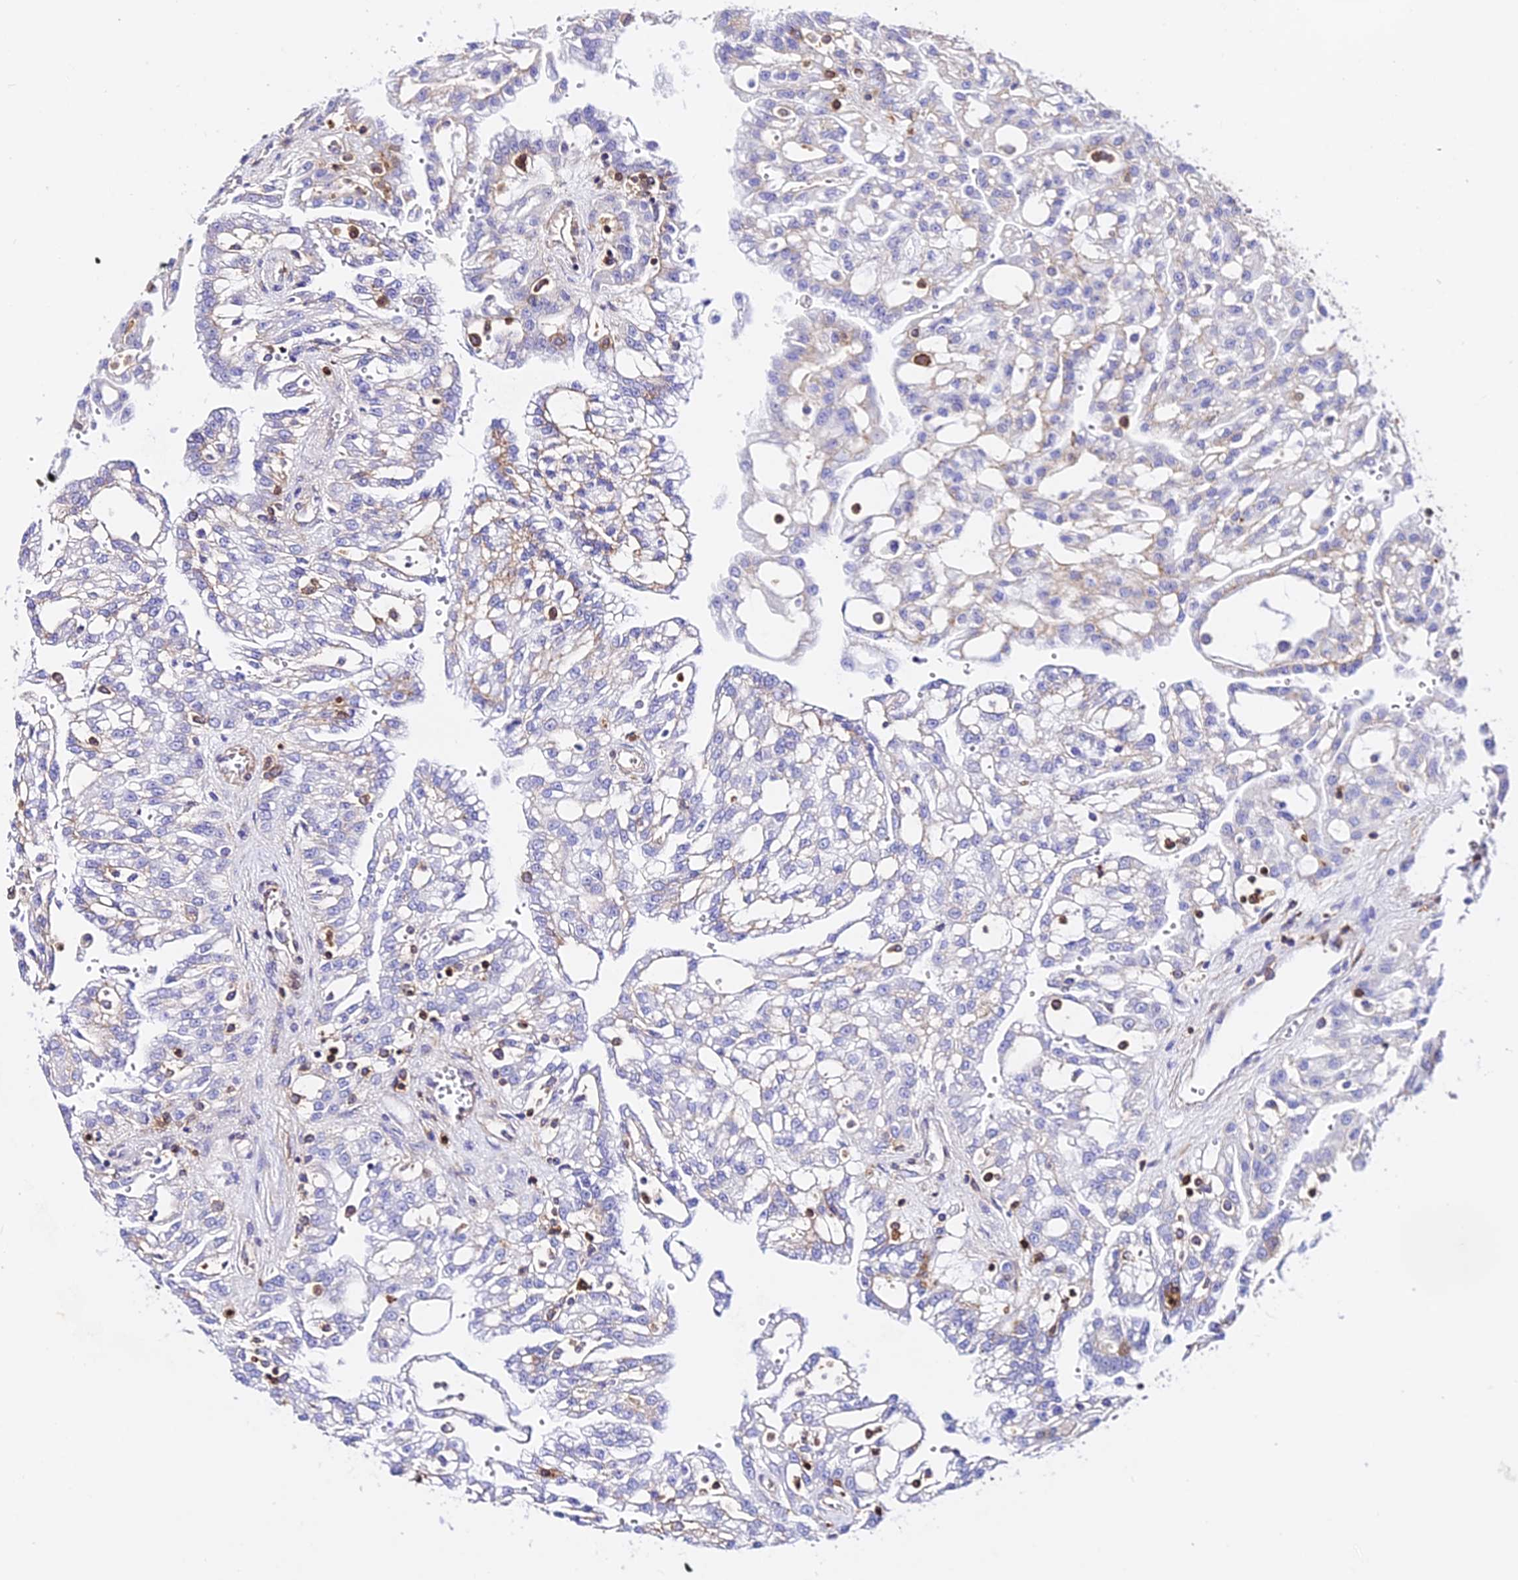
{"staining": {"intensity": "negative", "quantity": "none", "location": "none"}, "tissue": "renal cancer", "cell_type": "Tumor cells", "image_type": "cancer", "snomed": [{"axis": "morphology", "description": "Adenocarcinoma, NOS"}, {"axis": "topography", "description": "Kidney"}], "caption": "Tumor cells show no significant expression in renal cancer (adenocarcinoma).", "gene": "CSRP1", "patient": {"sex": "male", "age": 63}}